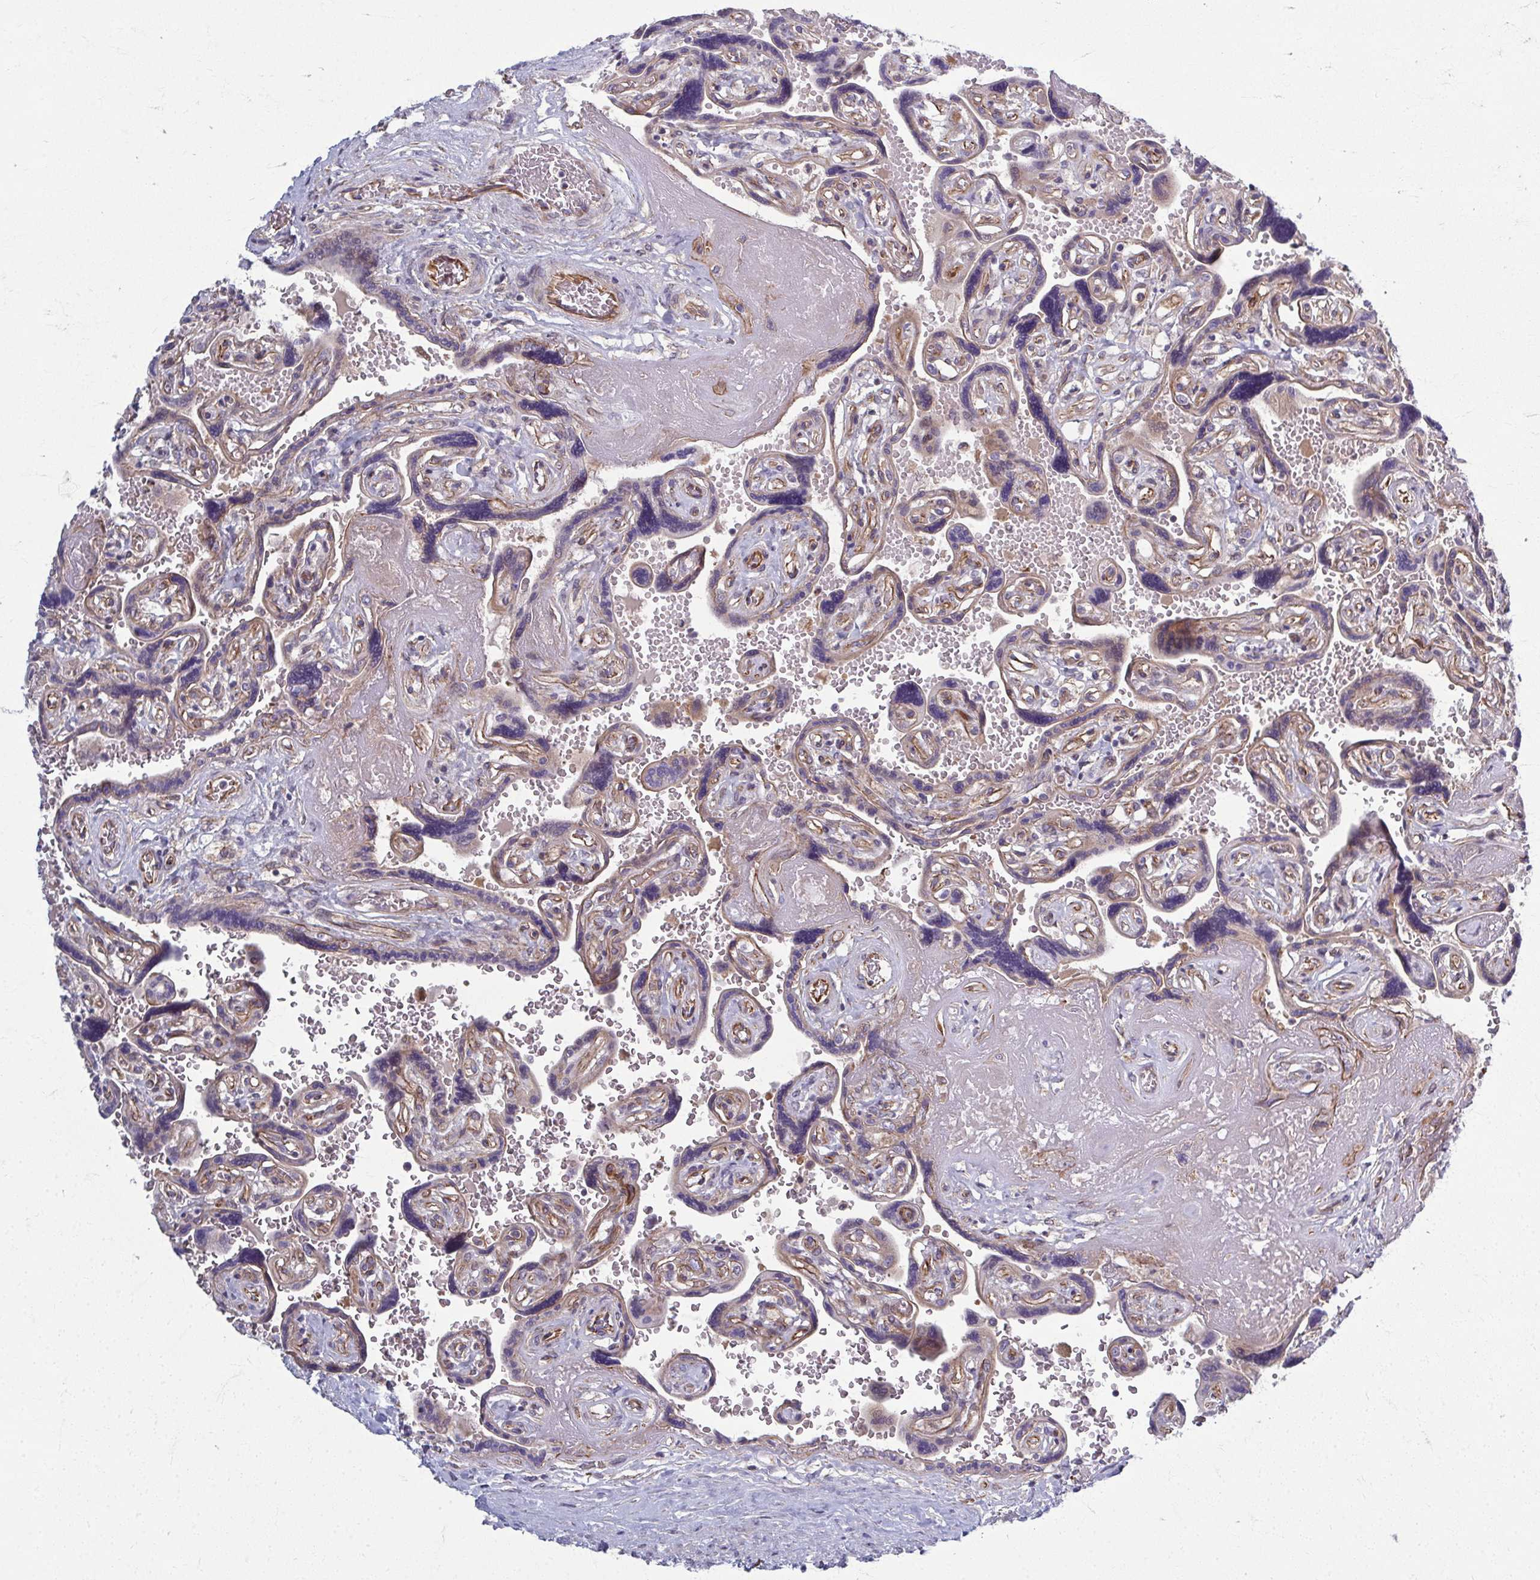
{"staining": {"intensity": "strong", "quantity": "25%-75%", "location": "cytoplasmic/membranous"}, "tissue": "placenta", "cell_type": "Trophoblastic cells", "image_type": "normal", "snomed": [{"axis": "morphology", "description": "Normal tissue, NOS"}, {"axis": "topography", "description": "Placenta"}], "caption": "Human placenta stained with a brown dye shows strong cytoplasmic/membranous positive expression in approximately 25%-75% of trophoblastic cells.", "gene": "EID2B", "patient": {"sex": "female", "age": 32}}